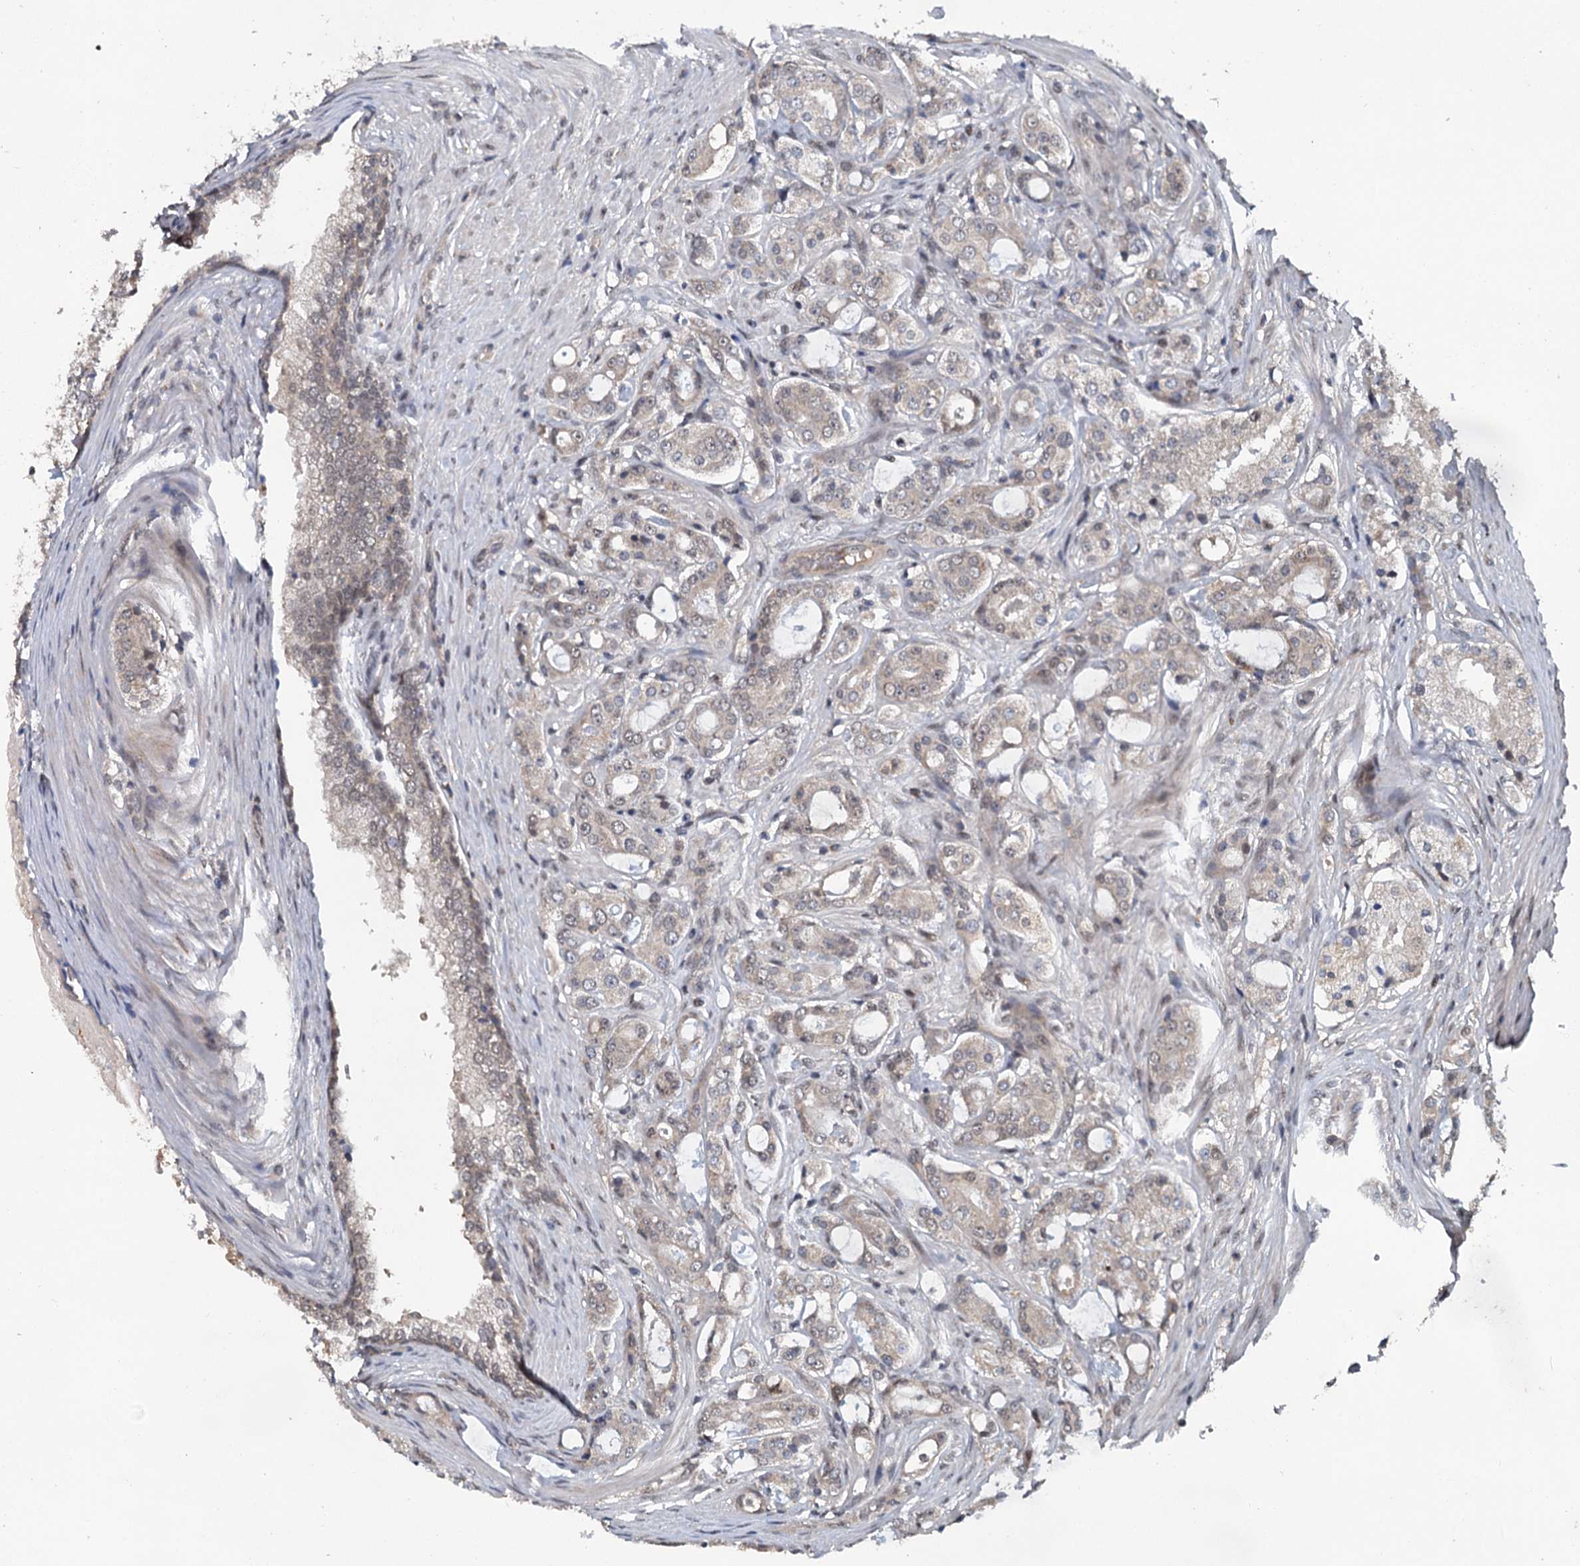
{"staining": {"intensity": "negative", "quantity": "none", "location": "none"}, "tissue": "prostate cancer", "cell_type": "Tumor cells", "image_type": "cancer", "snomed": [{"axis": "morphology", "description": "Adenocarcinoma, High grade"}, {"axis": "topography", "description": "Prostate"}], "caption": "A high-resolution photomicrograph shows immunohistochemistry staining of prostate cancer (high-grade adenocarcinoma), which demonstrates no significant staining in tumor cells.", "gene": "MYG1", "patient": {"sex": "male", "age": 63}}